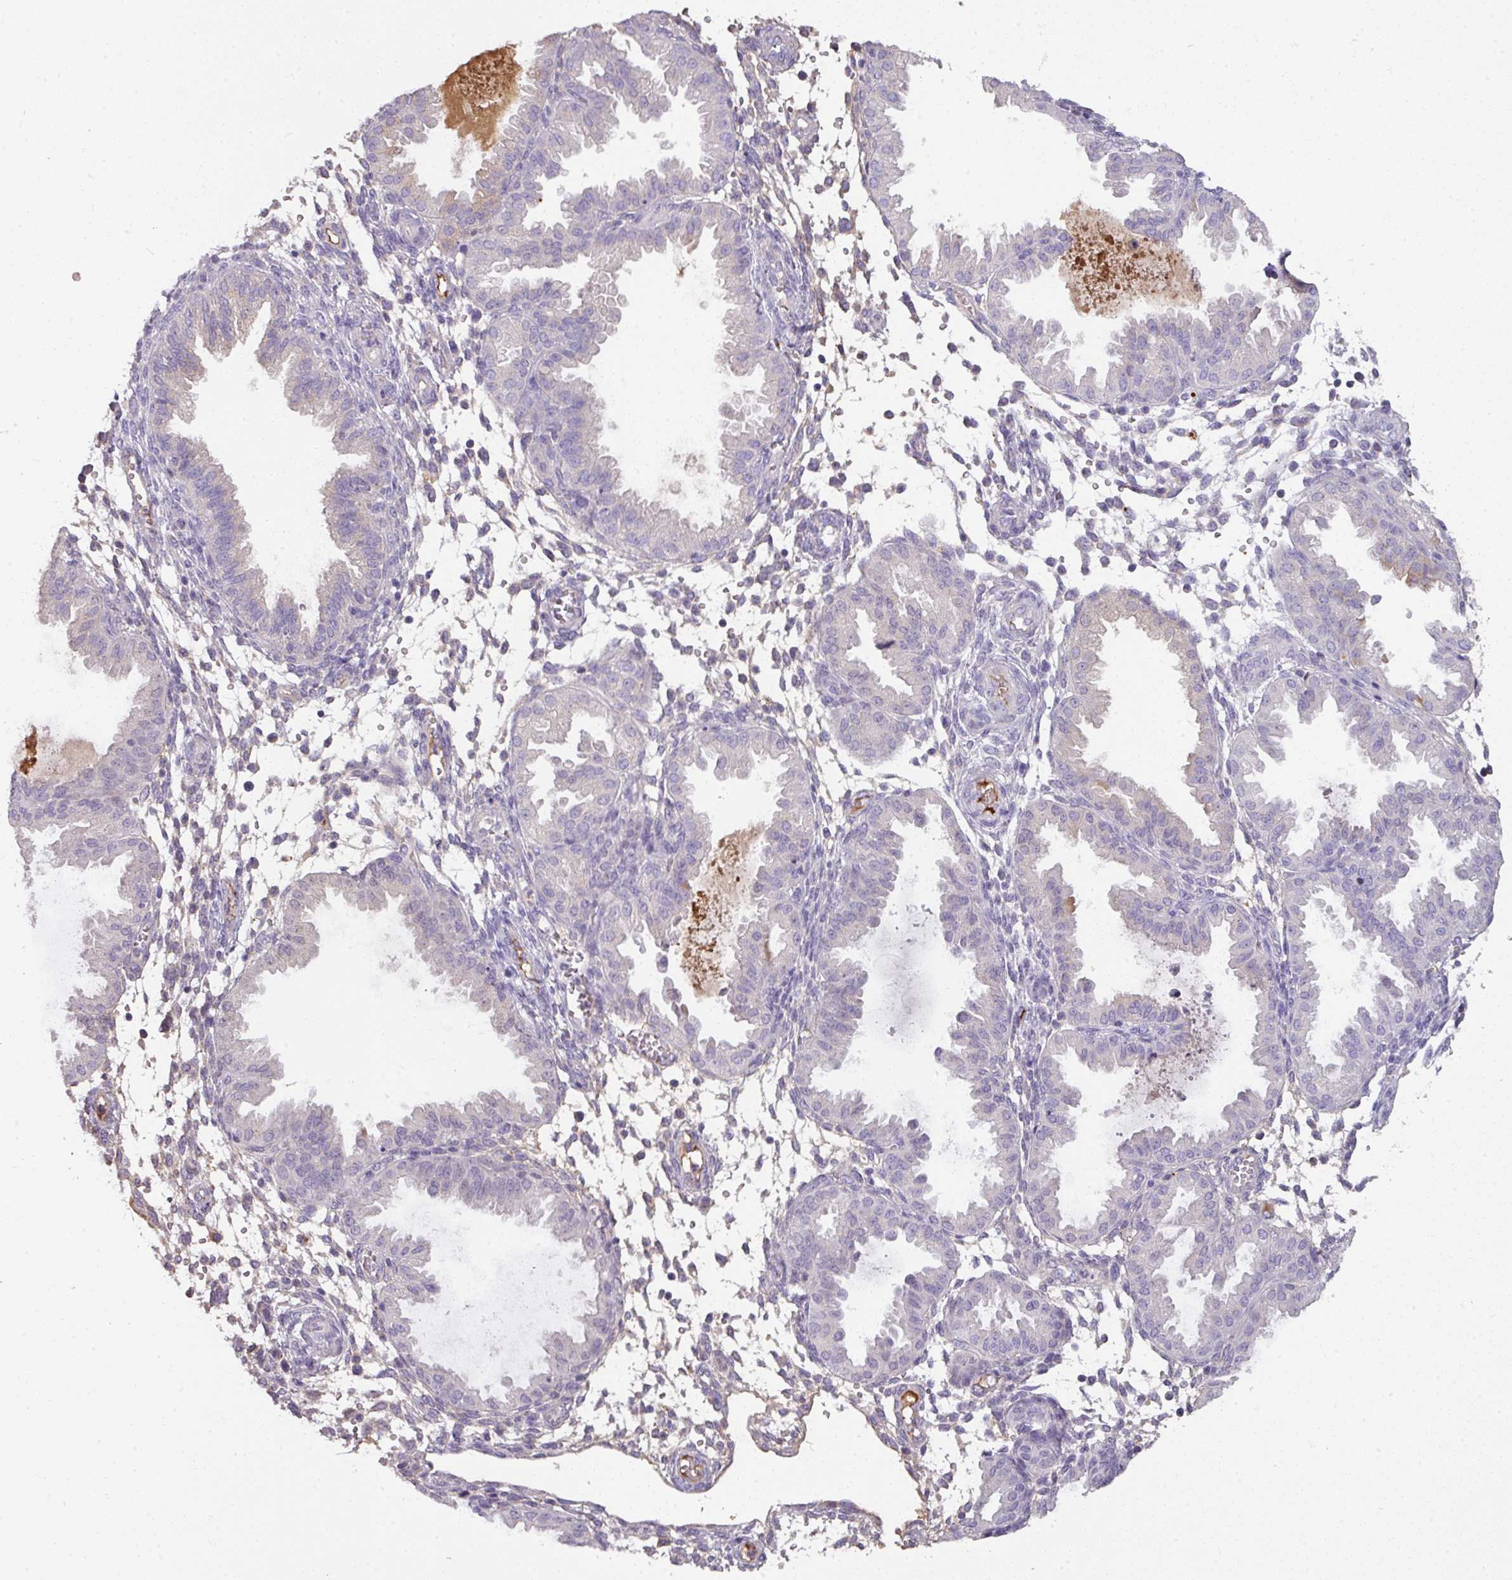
{"staining": {"intensity": "negative", "quantity": "none", "location": "none"}, "tissue": "endometrium", "cell_type": "Cells in endometrial stroma", "image_type": "normal", "snomed": [{"axis": "morphology", "description": "Normal tissue, NOS"}, {"axis": "topography", "description": "Endometrium"}], "caption": "This micrograph is of normal endometrium stained with IHC to label a protein in brown with the nuclei are counter-stained blue. There is no expression in cells in endometrial stroma.", "gene": "CCZ1B", "patient": {"sex": "female", "age": 33}}